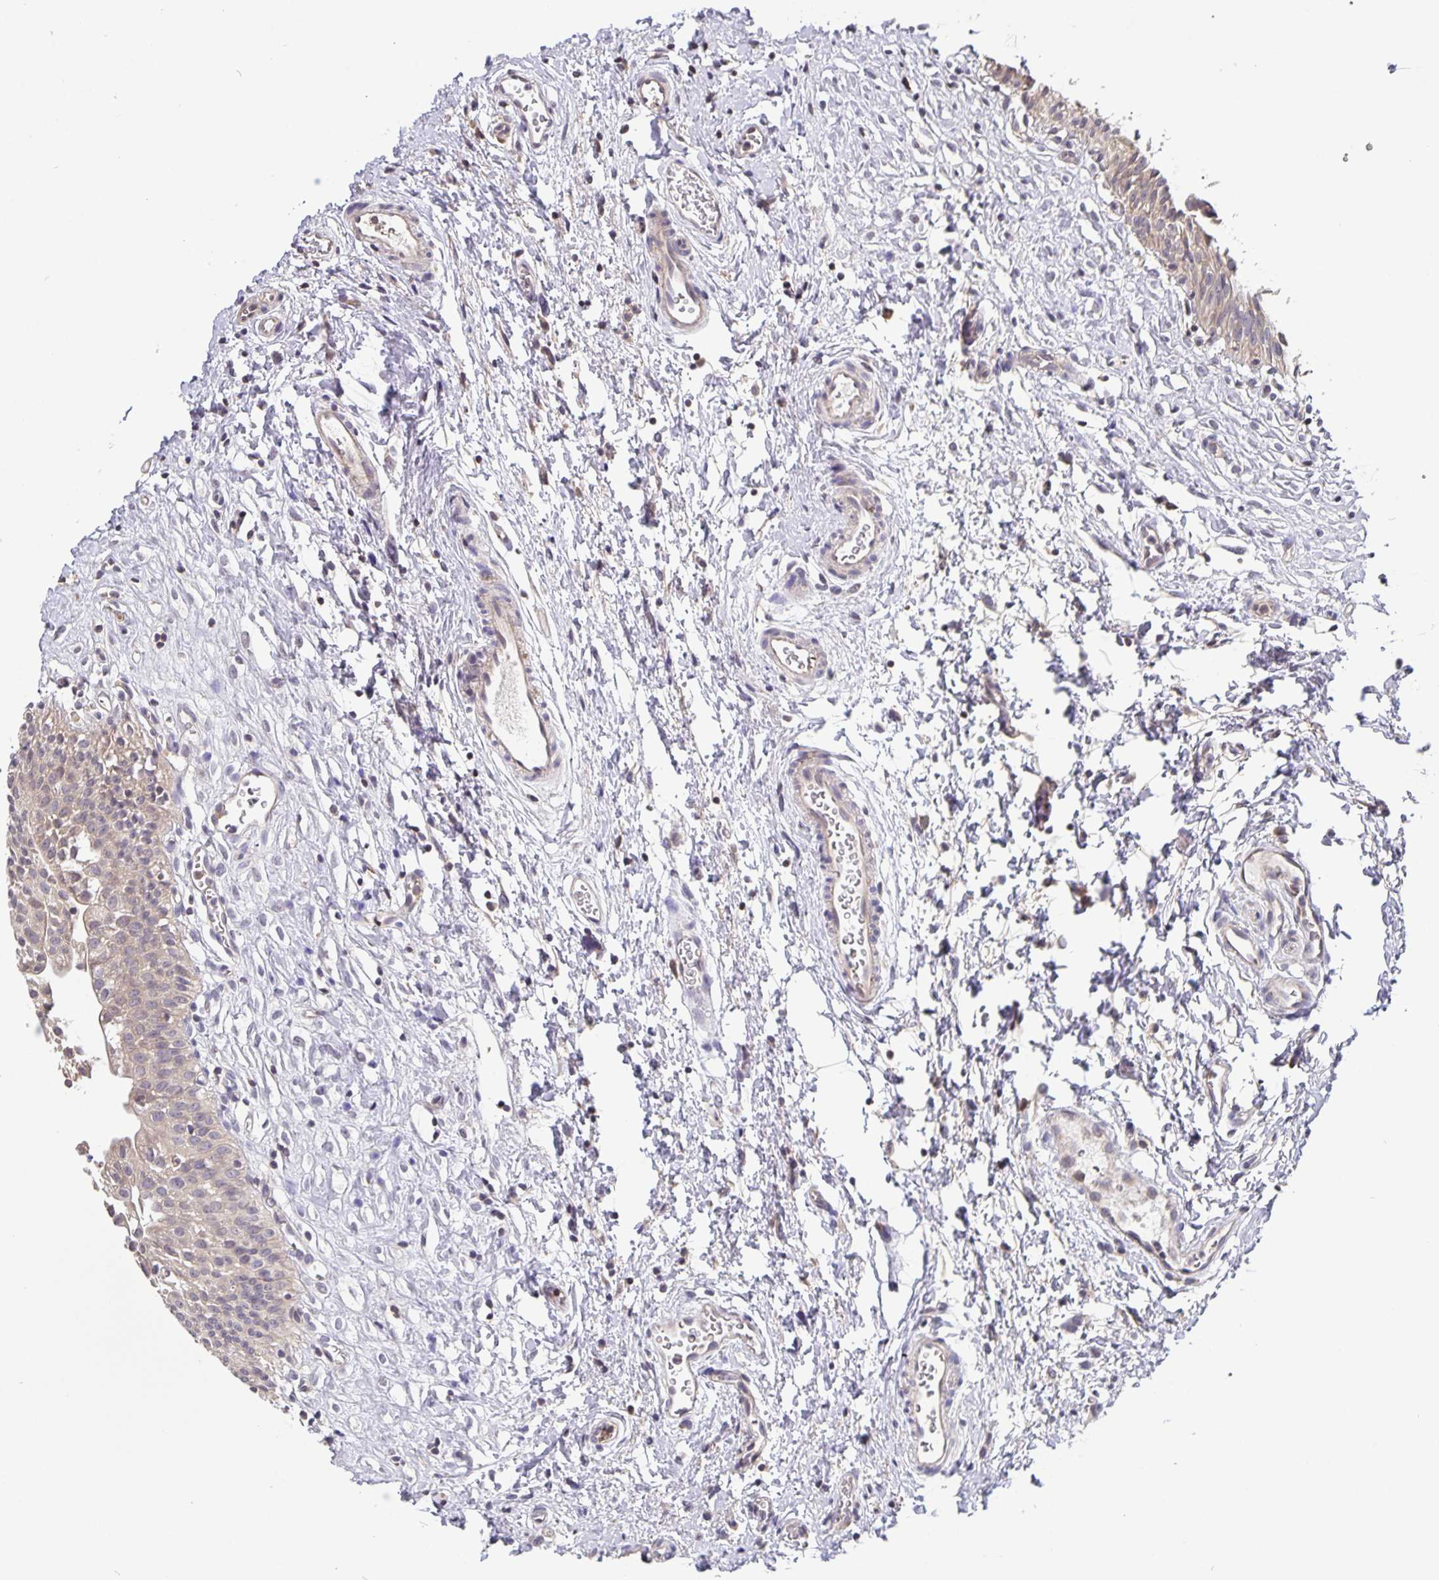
{"staining": {"intensity": "weak", "quantity": ">75%", "location": "cytoplasmic/membranous"}, "tissue": "urinary bladder", "cell_type": "Urothelial cells", "image_type": "normal", "snomed": [{"axis": "morphology", "description": "Normal tissue, NOS"}, {"axis": "topography", "description": "Urinary bladder"}], "caption": "Urothelial cells exhibit low levels of weak cytoplasmic/membranous expression in approximately >75% of cells in normal urinary bladder. (Brightfield microscopy of DAB IHC at high magnification).", "gene": "FEM1C", "patient": {"sex": "male", "age": 51}}